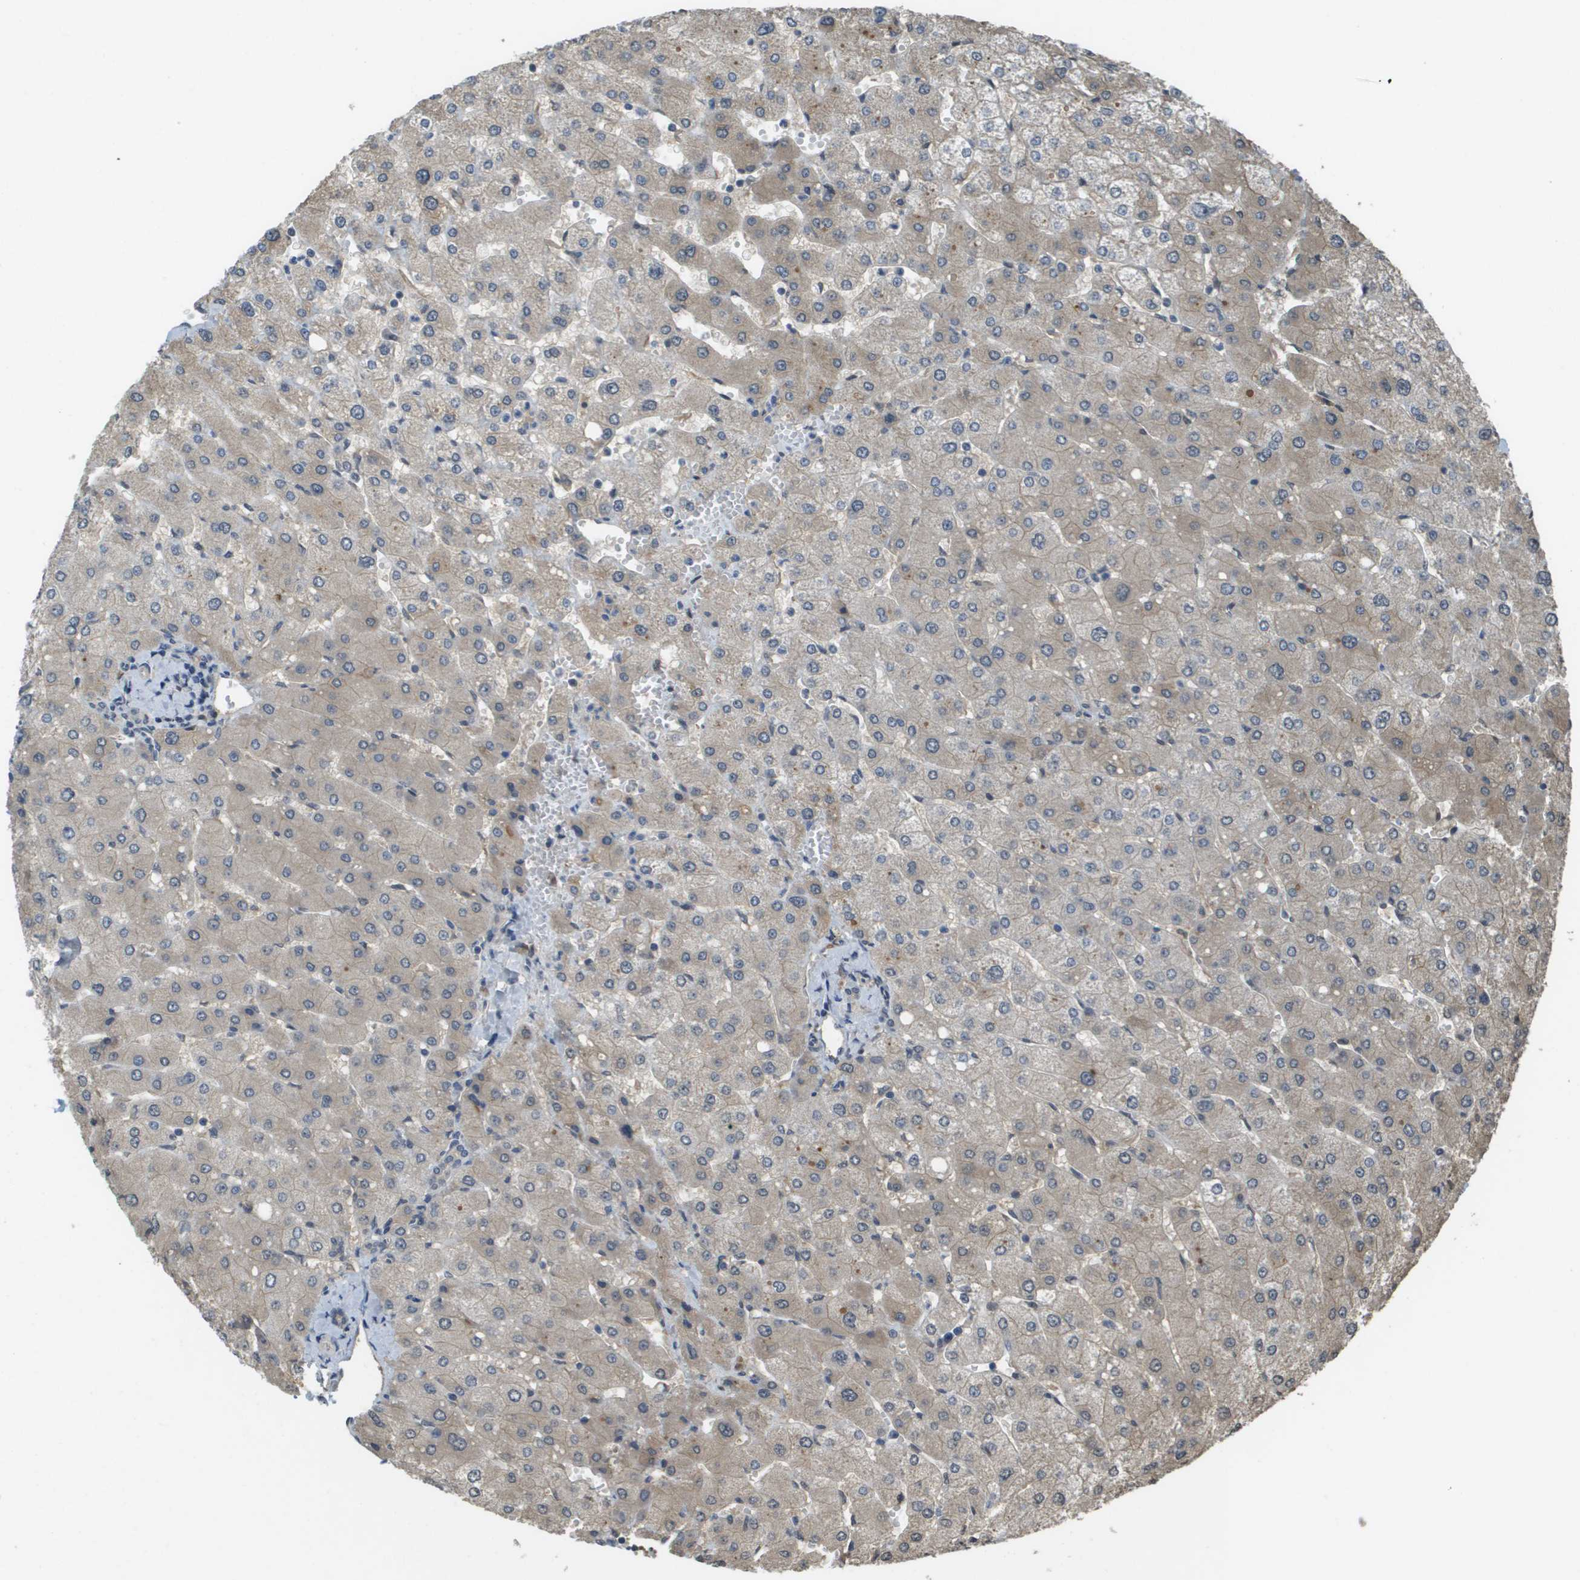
{"staining": {"intensity": "negative", "quantity": "none", "location": "none"}, "tissue": "liver", "cell_type": "Cholangiocytes", "image_type": "normal", "snomed": [{"axis": "morphology", "description": "Normal tissue, NOS"}, {"axis": "topography", "description": "Liver"}], "caption": "DAB immunohistochemical staining of normal human liver reveals no significant expression in cholangiocytes.", "gene": "NDRG2", "patient": {"sex": "male", "age": 55}}